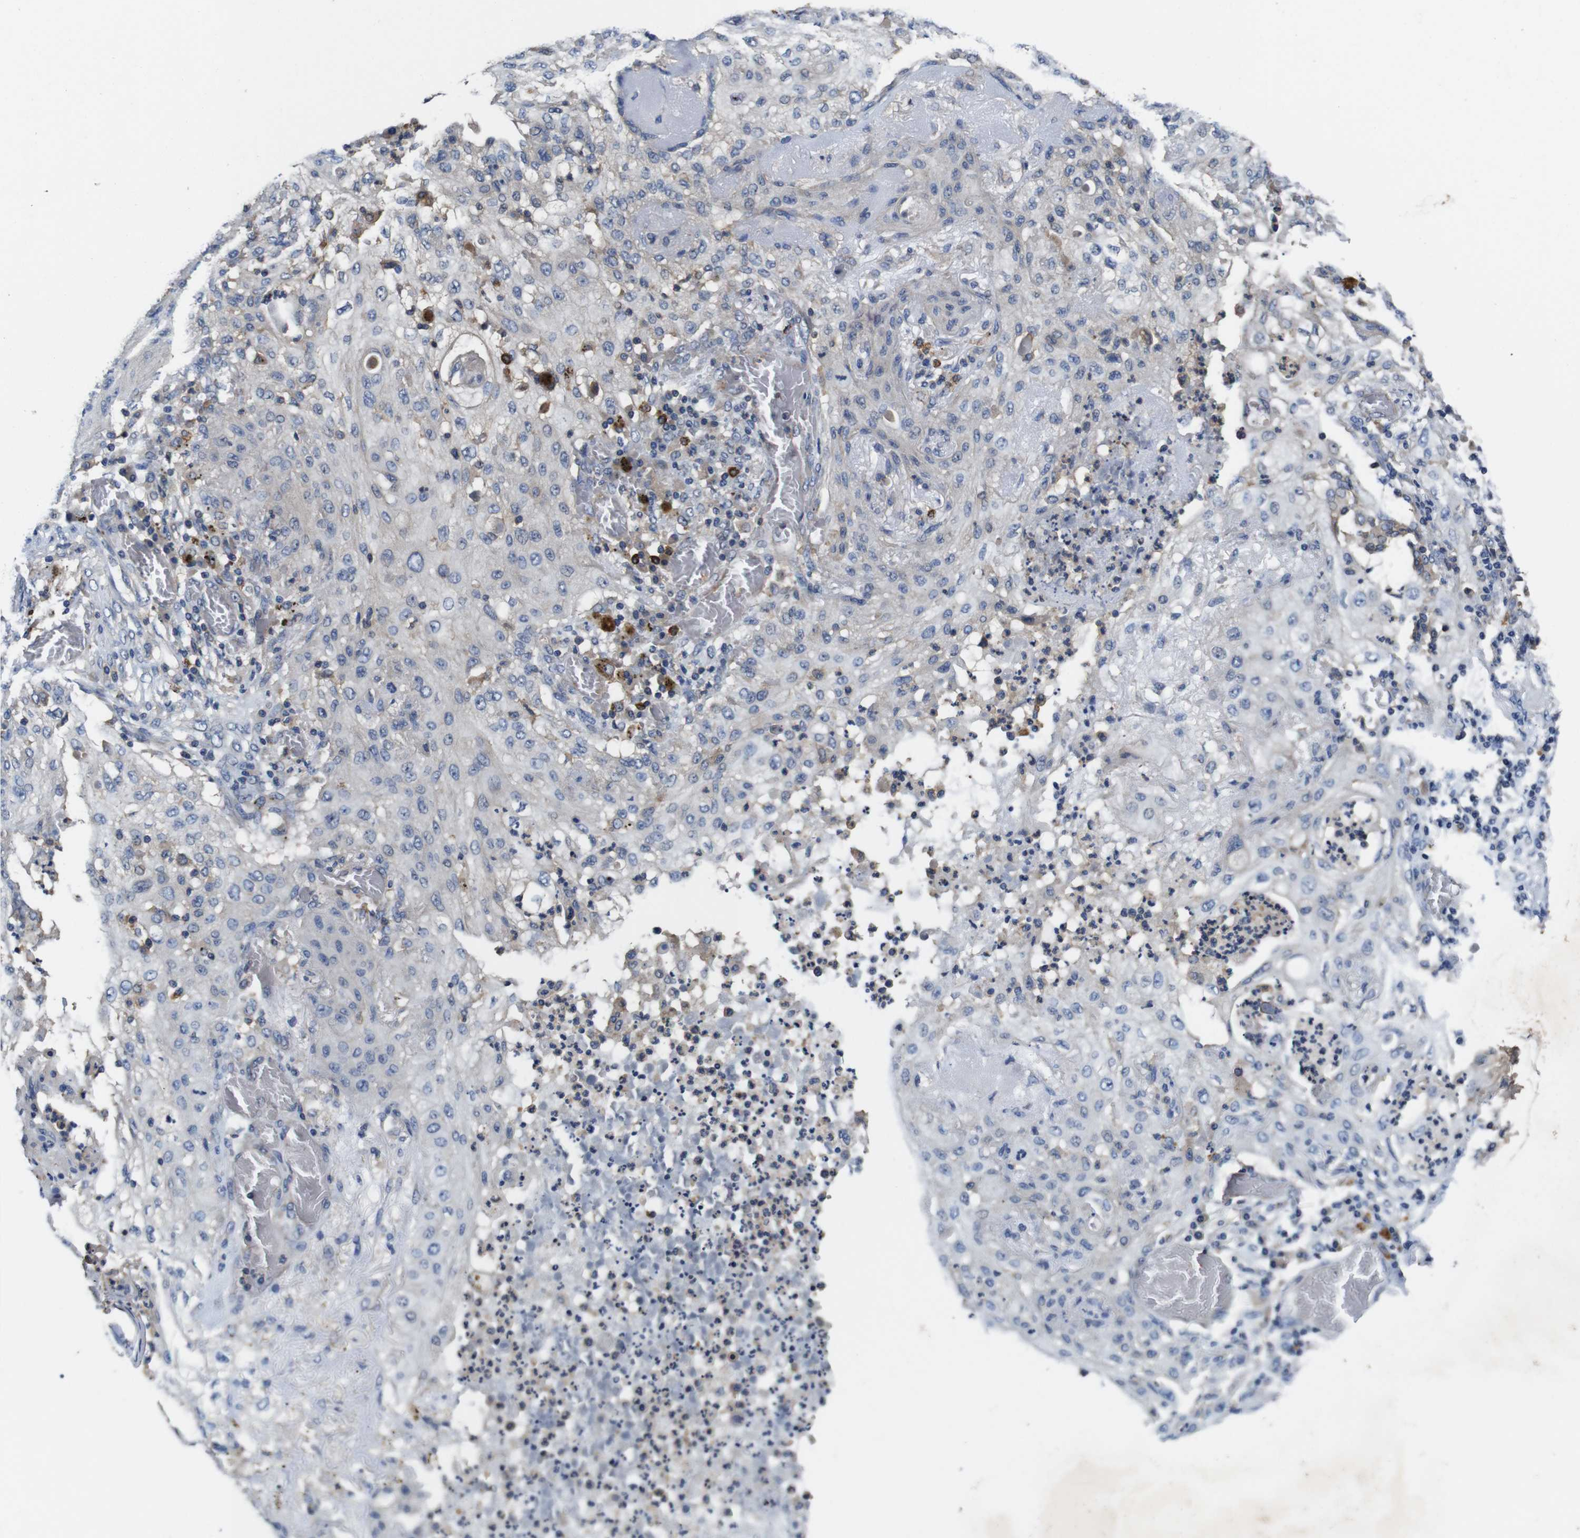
{"staining": {"intensity": "negative", "quantity": "none", "location": "none"}, "tissue": "lung cancer", "cell_type": "Tumor cells", "image_type": "cancer", "snomed": [{"axis": "morphology", "description": "Squamous cell carcinoma, NOS"}, {"axis": "topography", "description": "Lung"}], "caption": "High magnification brightfield microscopy of lung cancer stained with DAB (3,3'-diaminobenzidine) (brown) and counterstained with hematoxylin (blue): tumor cells show no significant staining.", "gene": "GLIPR1", "patient": {"sex": "female", "age": 47}}